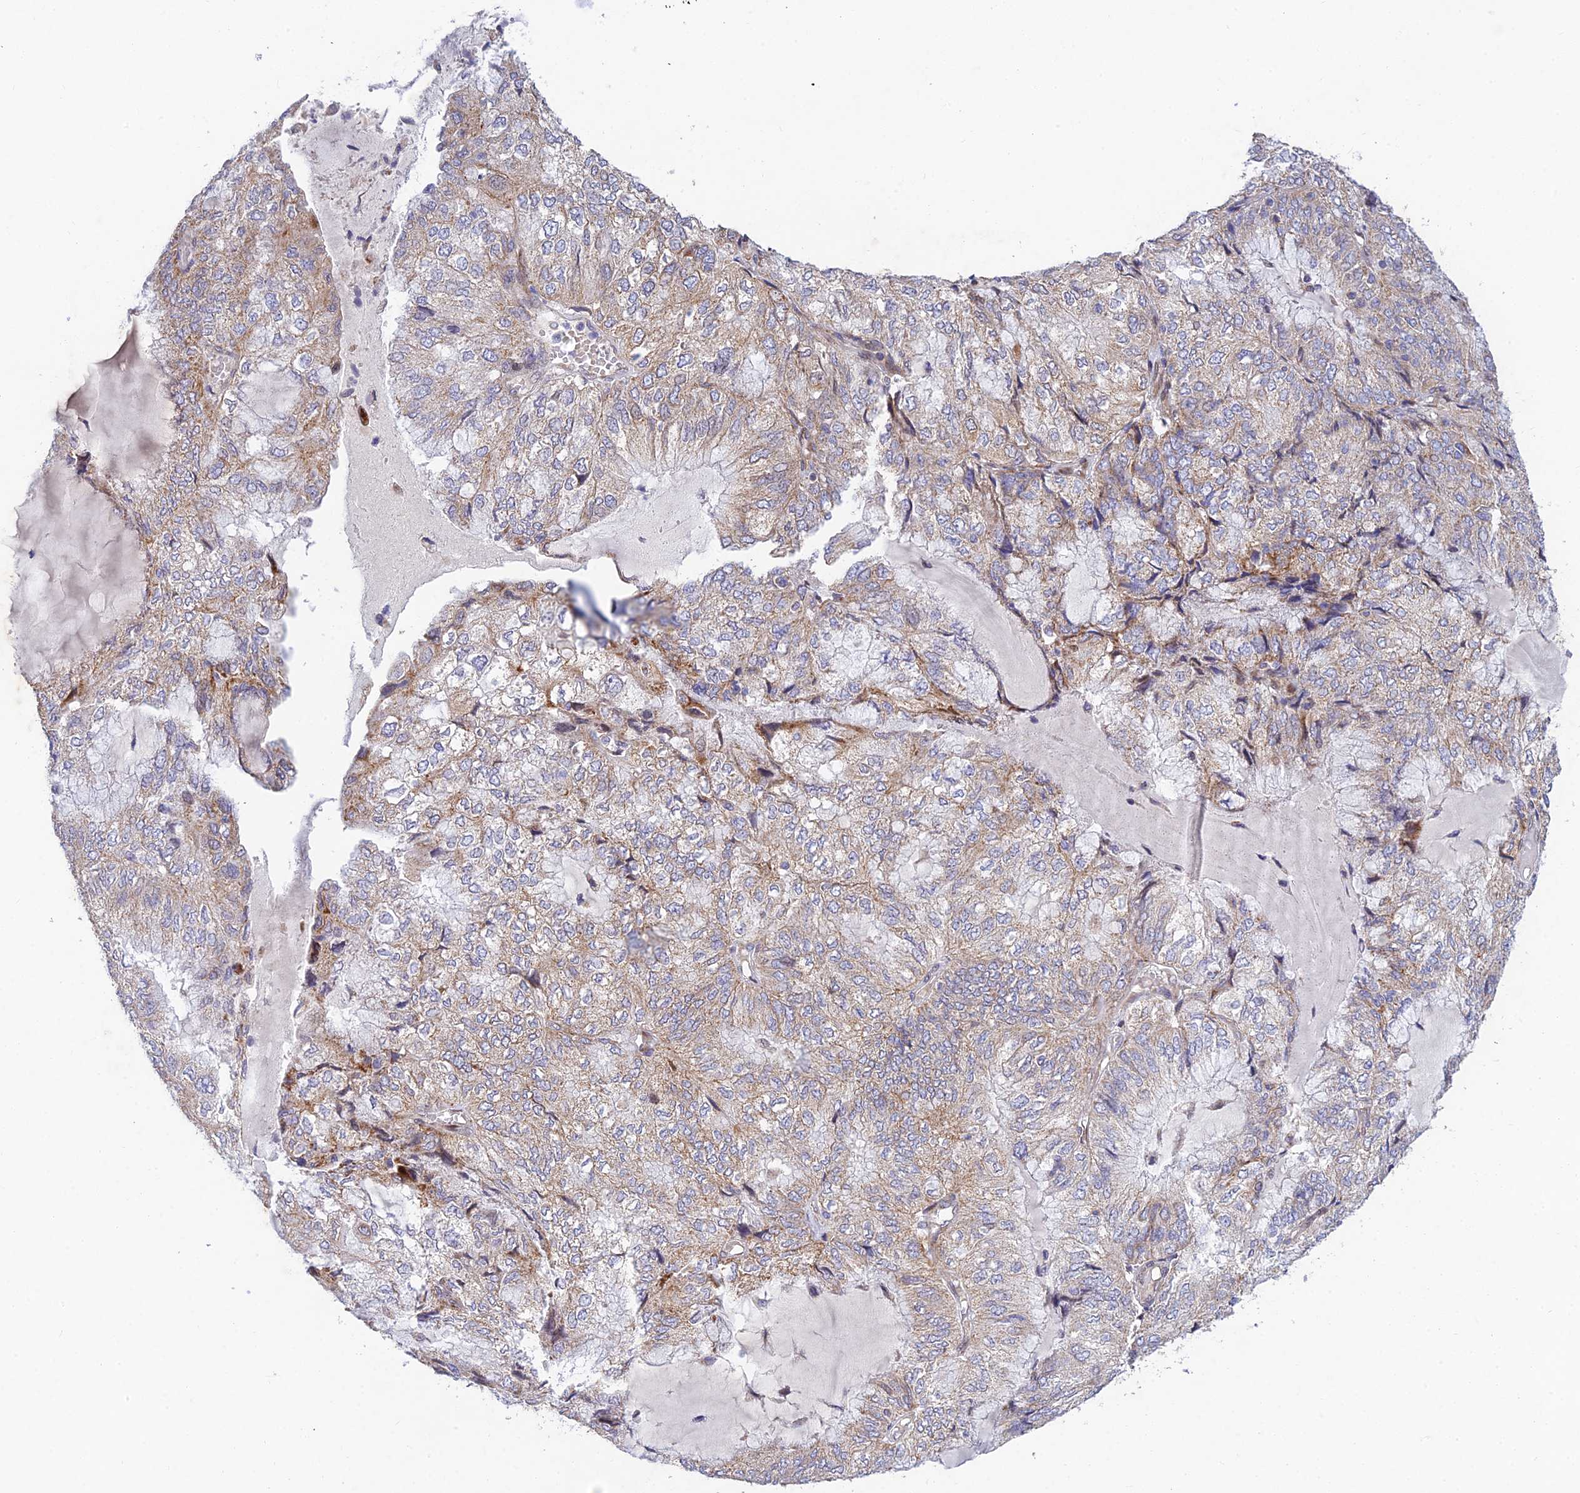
{"staining": {"intensity": "moderate", "quantity": ">75%", "location": "cytoplasmic/membranous"}, "tissue": "endometrial cancer", "cell_type": "Tumor cells", "image_type": "cancer", "snomed": [{"axis": "morphology", "description": "Adenocarcinoma, NOS"}, {"axis": "topography", "description": "Endometrium"}], "caption": "A high-resolution image shows immunohistochemistry staining of endometrial adenocarcinoma, which displays moderate cytoplasmic/membranous positivity in approximately >75% of tumor cells.", "gene": "MGAT2", "patient": {"sex": "female", "age": 81}}